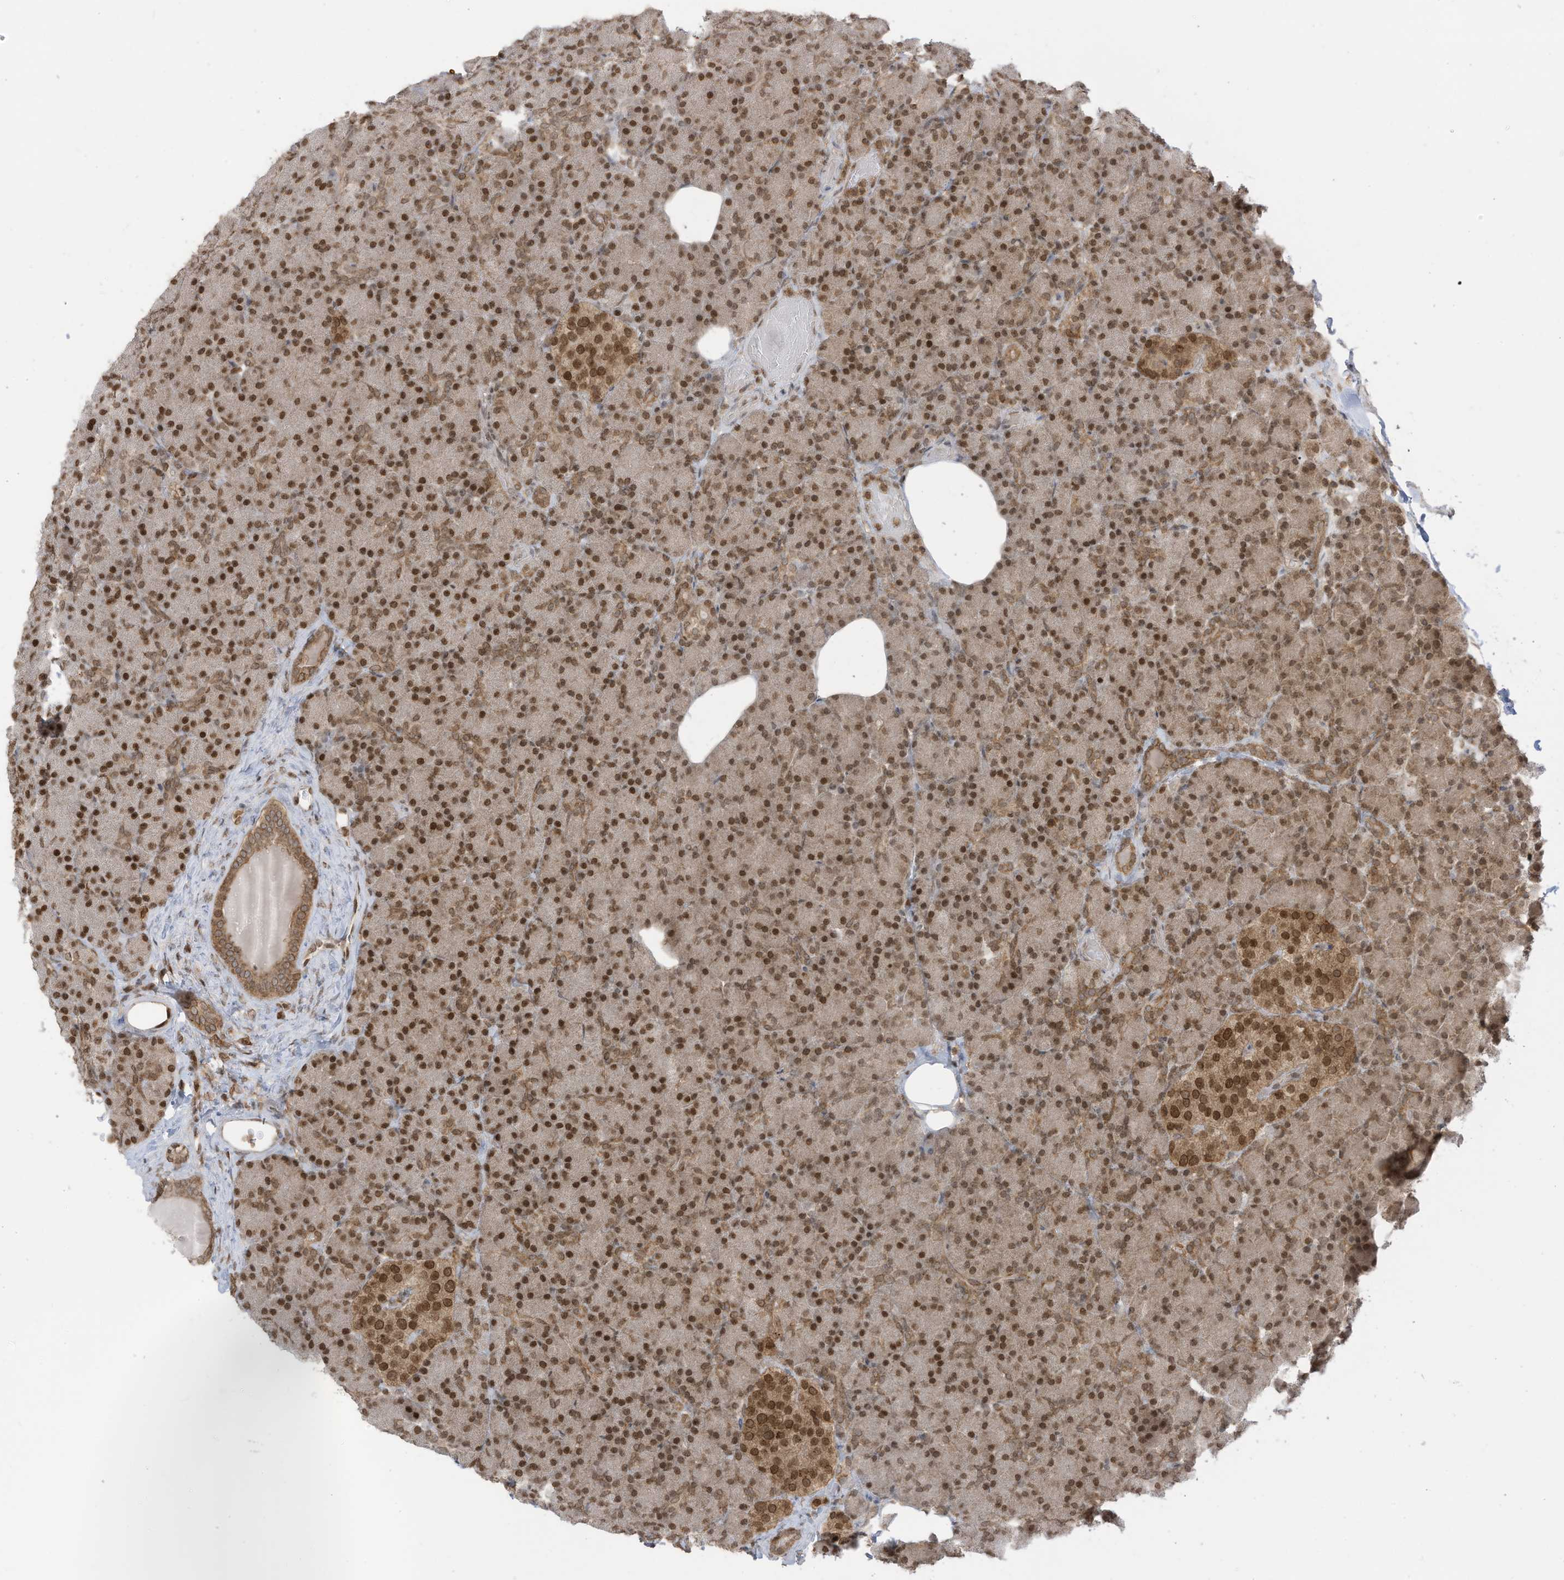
{"staining": {"intensity": "moderate", "quantity": ">75%", "location": "nuclear"}, "tissue": "pancreas", "cell_type": "Exocrine glandular cells", "image_type": "normal", "snomed": [{"axis": "morphology", "description": "Normal tissue, NOS"}, {"axis": "topography", "description": "Pancreas"}], "caption": "Immunohistochemistry (IHC) (DAB (3,3'-diaminobenzidine)) staining of benign pancreas demonstrates moderate nuclear protein expression in approximately >75% of exocrine glandular cells. (IHC, brightfield microscopy, high magnification).", "gene": "KPNB1", "patient": {"sex": "female", "age": 43}}